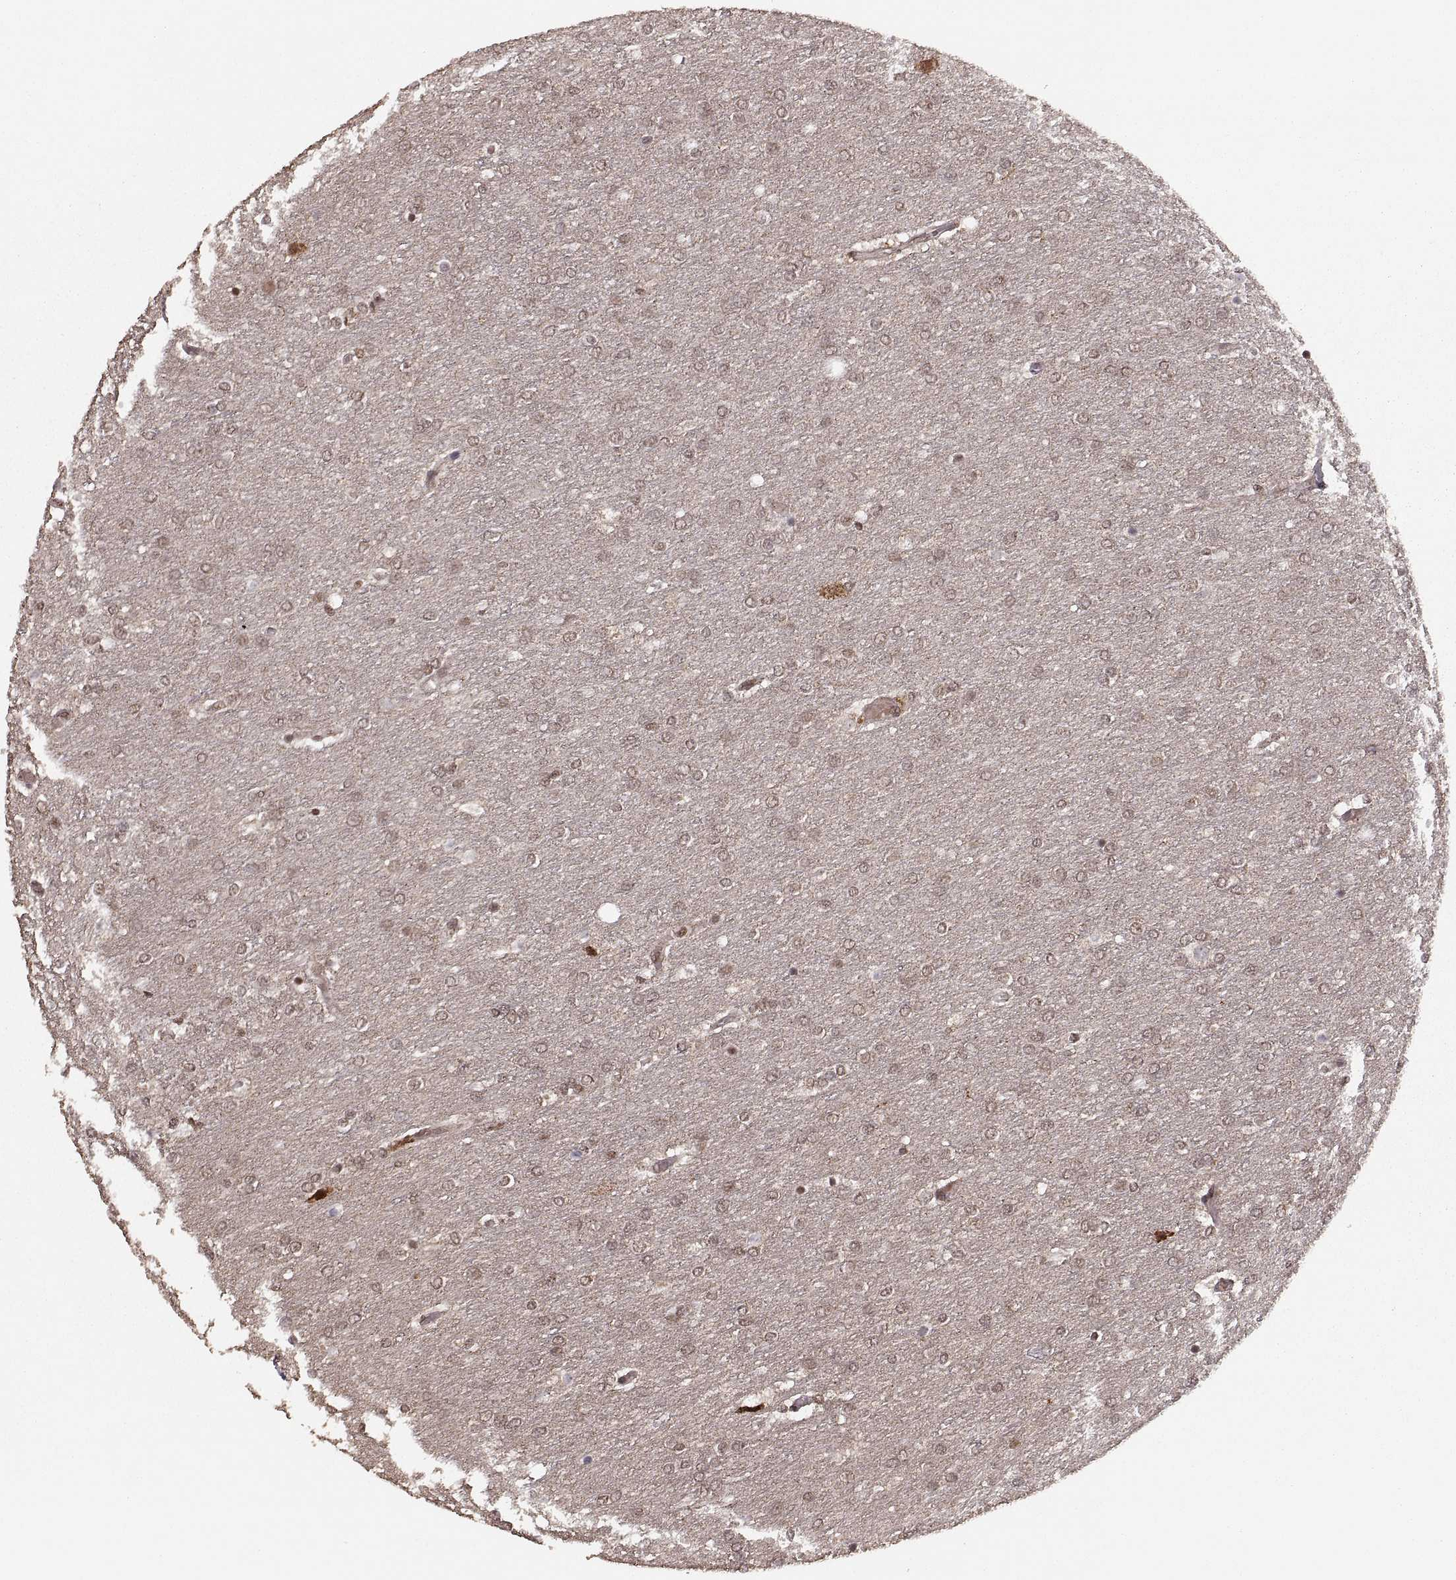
{"staining": {"intensity": "weak", "quantity": "<25%", "location": "nuclear"}, "tissue": "glioma", "cell_type": "Tumor cells", "image_type": "cancer", "snomed": [{"axis": "morphology", "description": "Glioma, malignant, High grade"}, {"axis": "topography", "description": "Brain"}], "caption": "Protein analysis of glioma demonstrates no significant staining in tumor cells. Brightfield microscopy of IHC stained with DAB (3,3'-diaminobenzidine) (brown) and hematoxylin (blue), captured at high magnification.", "gene": "RFT1", "patient": {"sex": "female", "age": 61}}